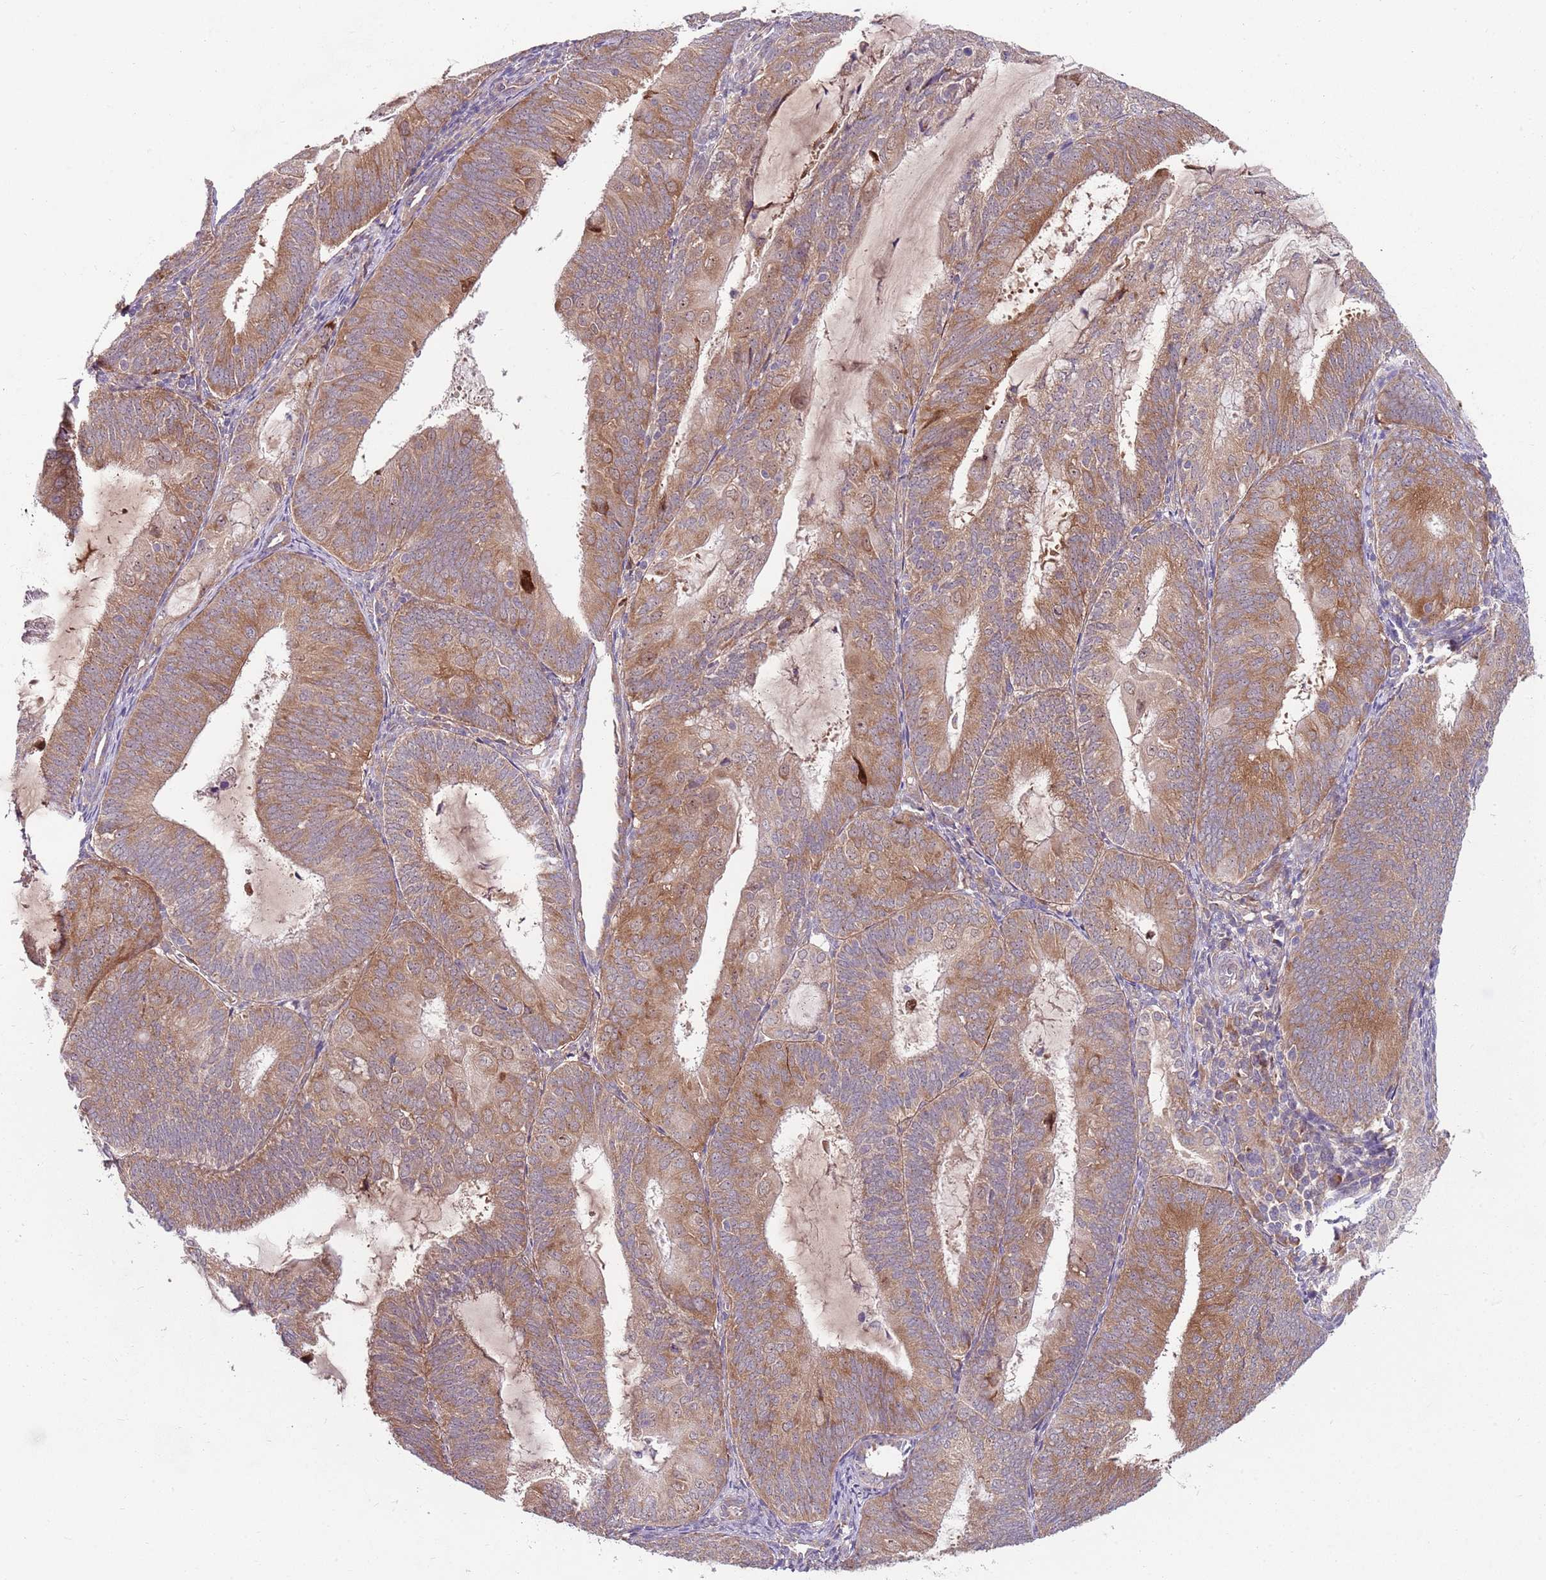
{"staining": {"intensity": "moderate", "quantity": ">75%", "location": "cytoplasmic/membranous"}, "tissue": "endometrial cancer", "cell_type": "Tumor cells", "image_type": "cancer", "snomed": [{"axis": "morphology", "description": "Adenocarcinoma, NOS"}, {"axis": "topography", "description": "Endometrium"}], "caption": "Immunohistochemical staining of human endometrial adenocarcinoma displays medium levels of moderate cytoplasmic/membranous protein expression in approximately >75% of tumor cells. Ihc stains the protein of interest in brown and the nuclei are stained blue.", "gene": "FBXL22", "patient": {"sex": "female", "age": 81}}